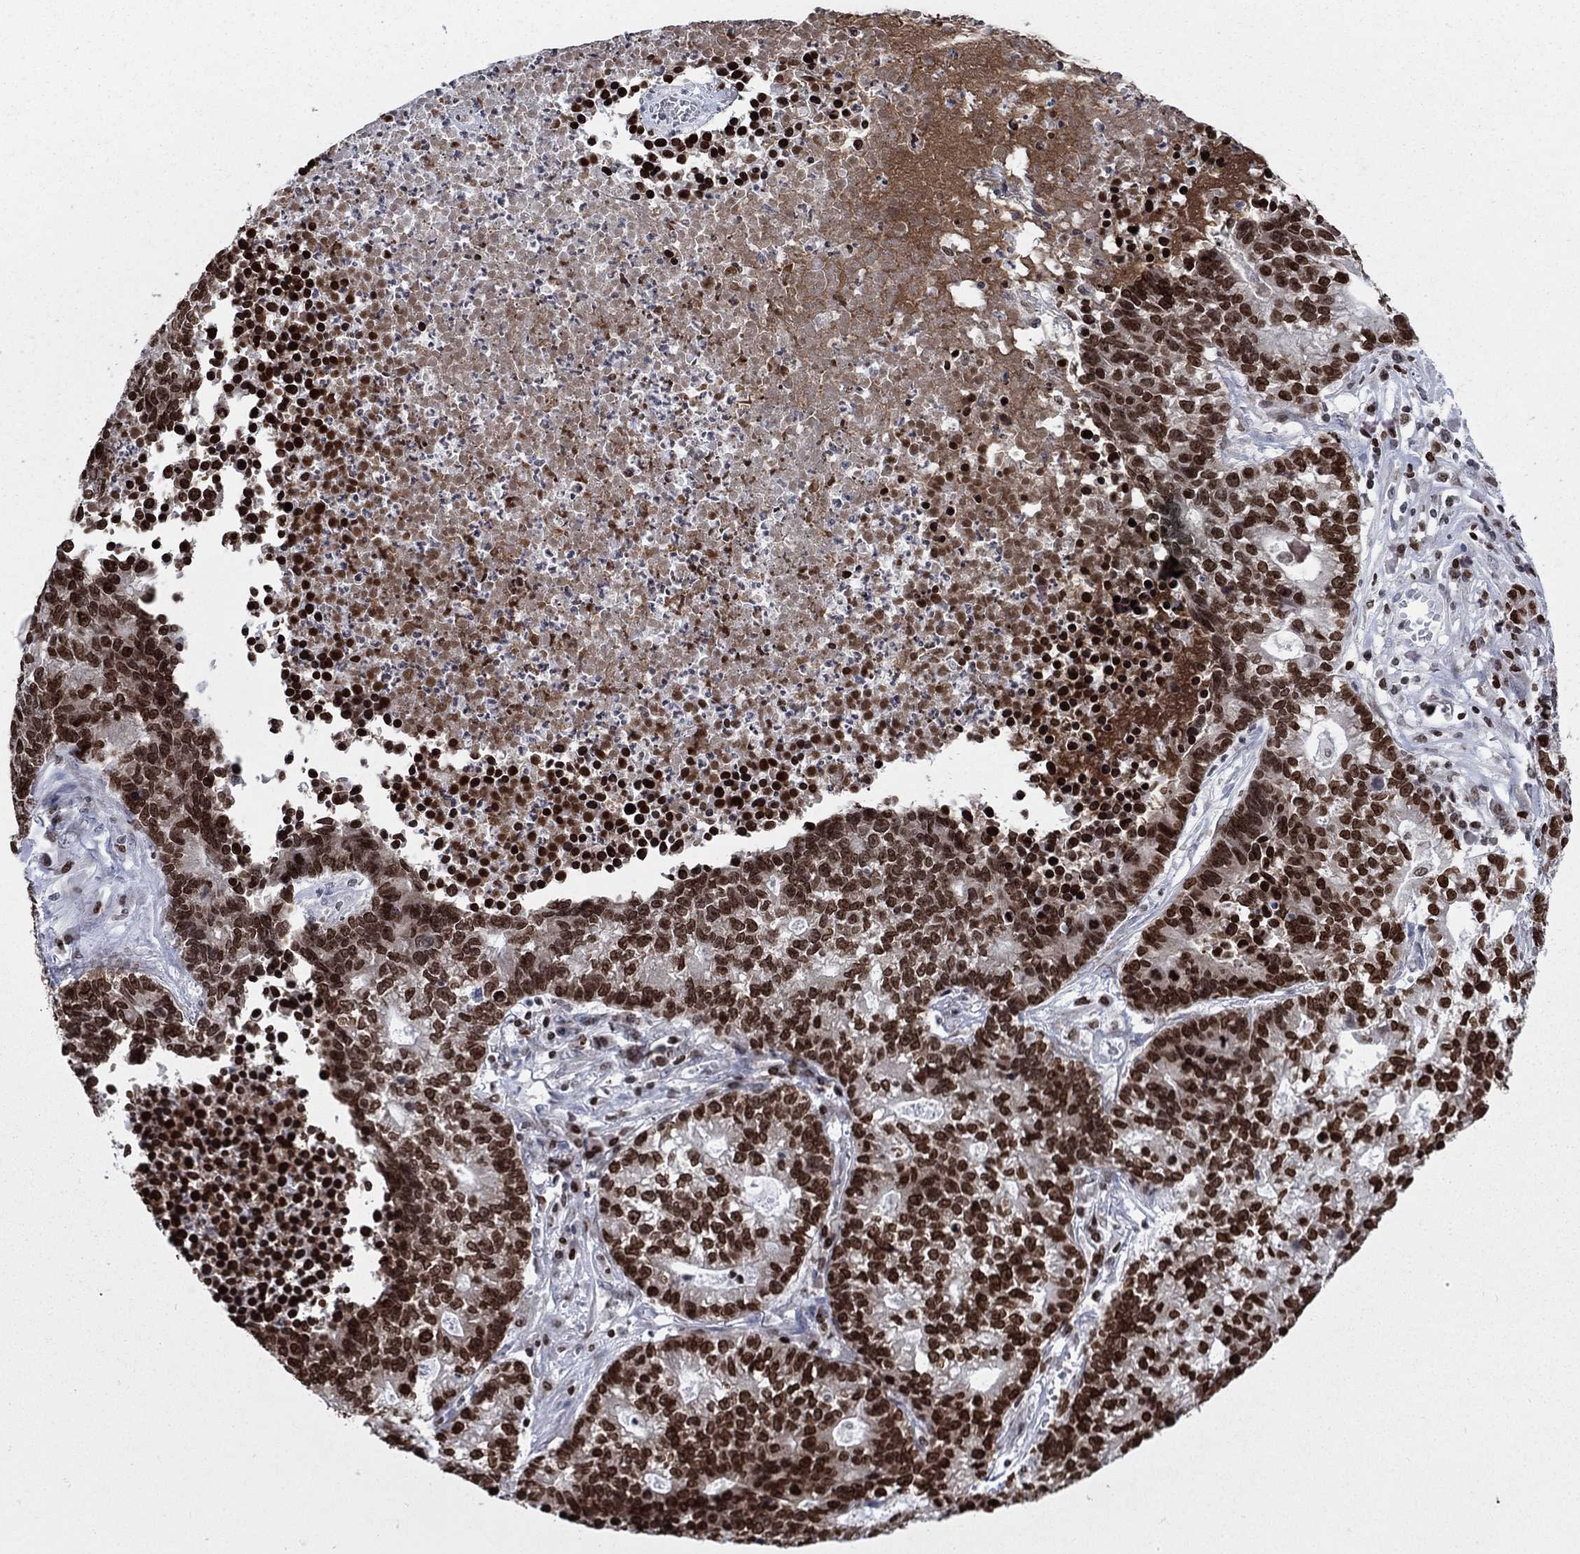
{"staining": {"intensity": "strong", "quantity": "25%-75%", "location": "nuclear"}, "tissue": "lung cancer", "cell_type": "Tumor cells", "image_type": "cancer", "snomed": [{"axis": "morphology", "description": "Adenocarcinoma, NOS"}, {"axis": "topography", "description": "Lung"}], "caption": "Immunohistochemical staining of human adenocarcinoma (lung) exhibits strong nuclear protein positivity in approximately 25%-75% of tumor cells. The protein is shown in brown color, while the nuclei are stained blue.", "gene": "HMGA1", "patient": {"sex": "male", "age": 57}}